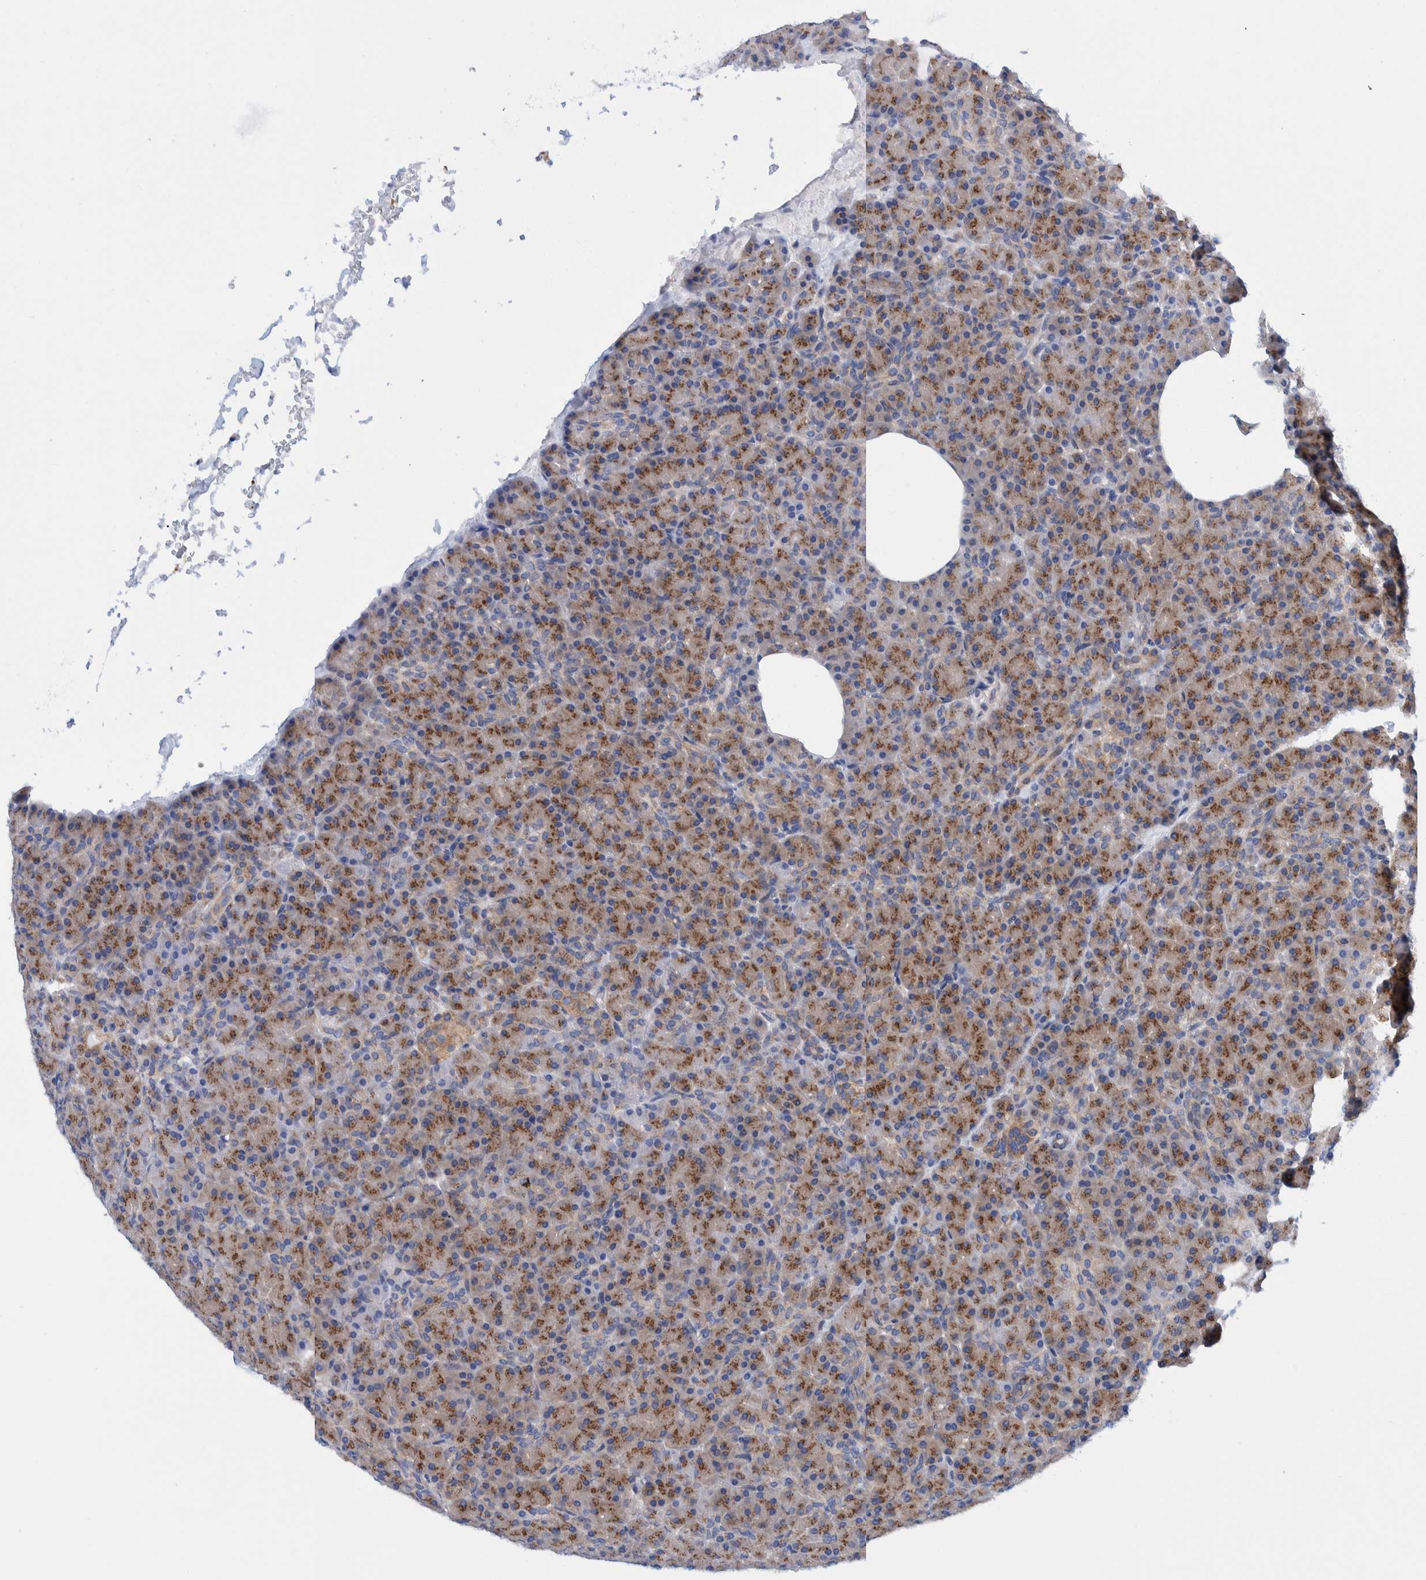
{"staining": {"intensity": "strong", "quantity": ">75%", "location": "cytoplasmic/membranous"}, "tissue": "pancreas", "cell_type": "Exocrine glandular cells", "image_type": "normal", "snomed": [{"axis": "morphology", "description": "Normal tissue, NOS"}, {"axis": "topography", "description": "Pancreas"}], "caption": "Protein staining demonstrates strong cytoplasmic/membranous expression in about >75% of exocrine glandular cells in unremarkable pancreas.", "gene": "TRIM58", "patient": {"sex": "female", "age": 43}}